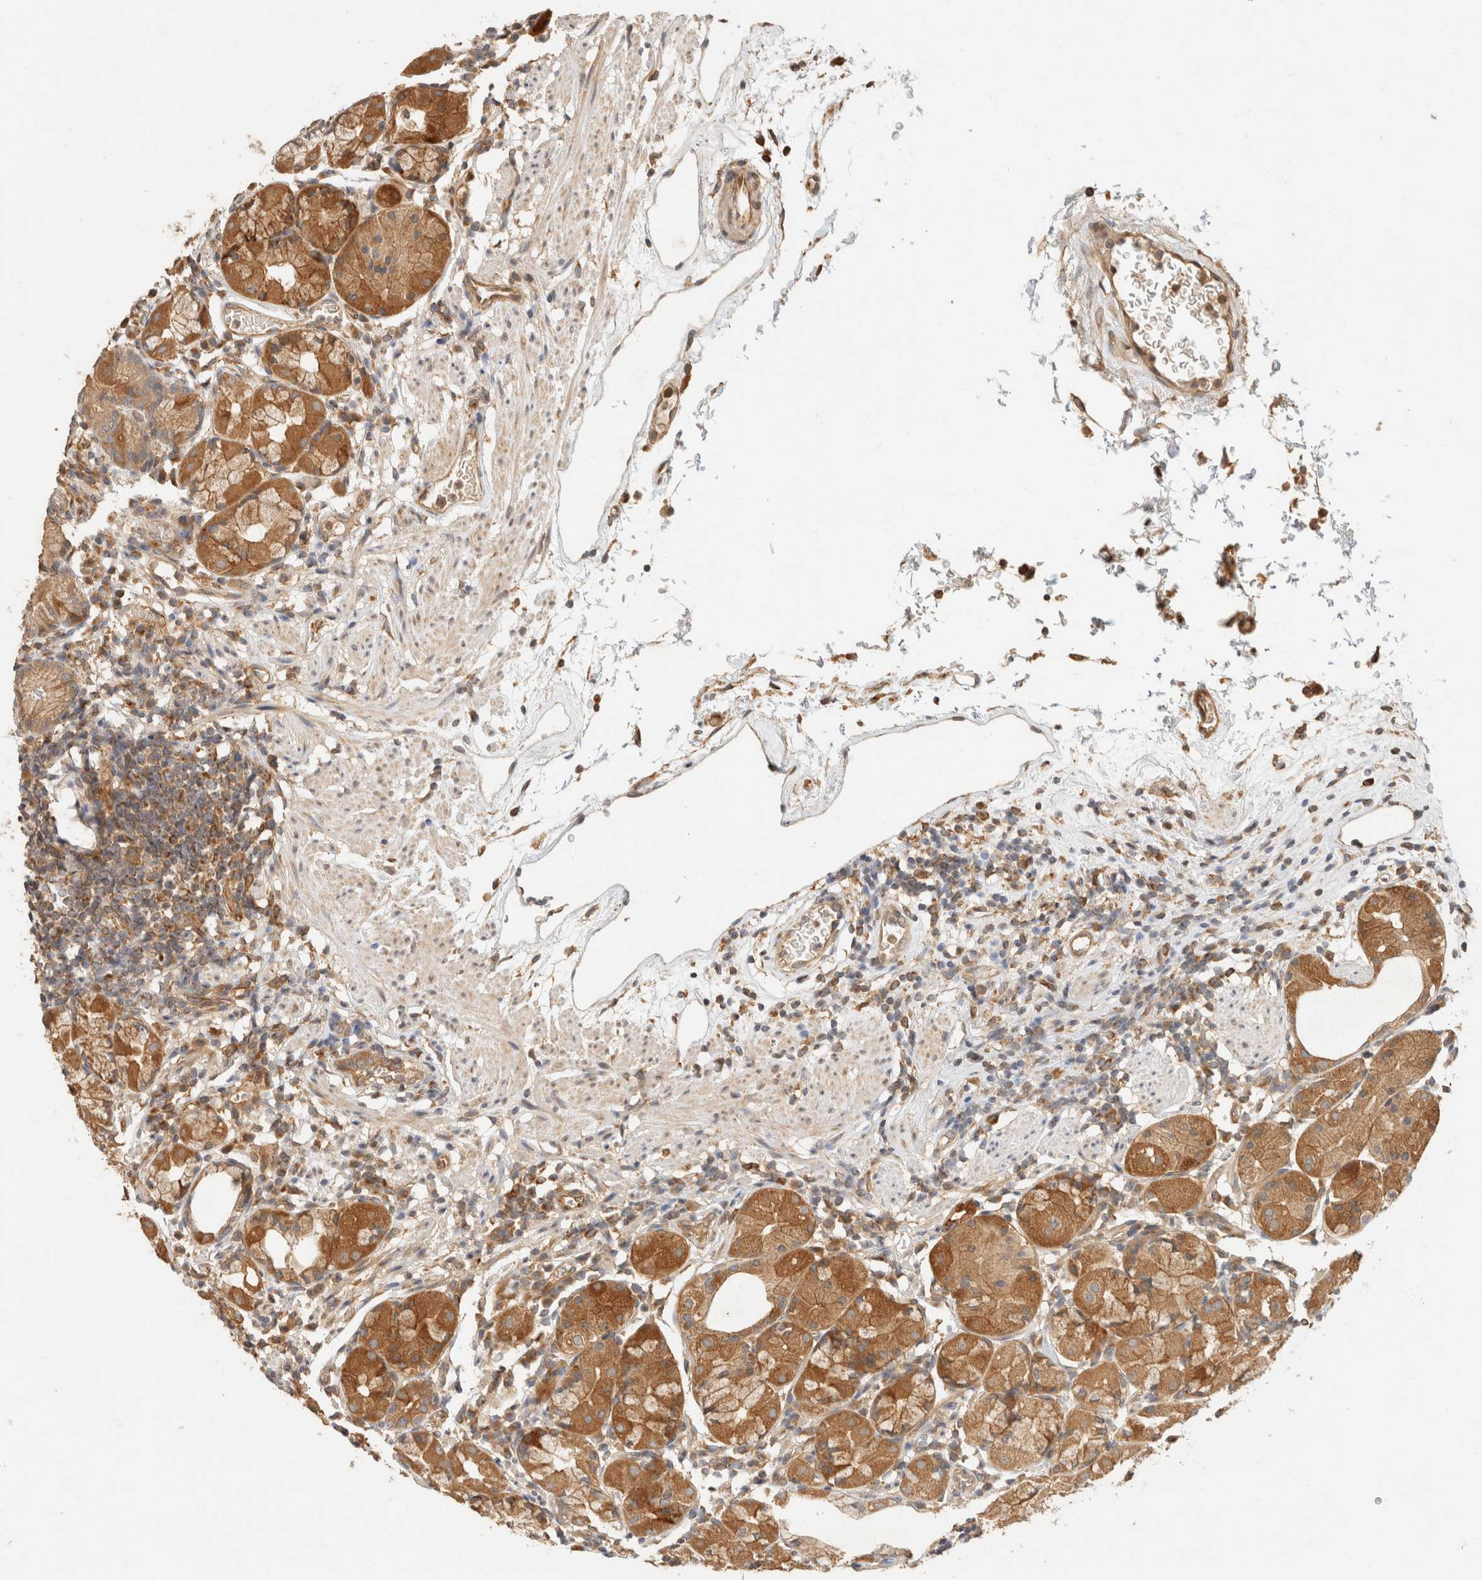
{"staining": {"intensity": "moderate", "quantity": ">75%", "location": "cytoplasmic/membranous"}, "tissue": "stomach", "cell_type": "Glandular cells", "image_type": "normal", "snomed": [{"axis": "morphology", "description": "Normal tissue, NOS"}, {"axis": "topography", "description": "Stomach"}, {"axis": "topography", "description": "Stomach, lower"}], "caption": "Immunohistochemistry of unremarkable stomach exhibits medium levels of moderate cytoplasmic/membranous expression in approximately >75% of glandular cells. The staining is performed using DAB brown chromogen to label protein expression. The nuclei are counter-stained blue using hematoxylin.", "gene": "TACC1", "patient": {"sex": "female", "age": 75}}